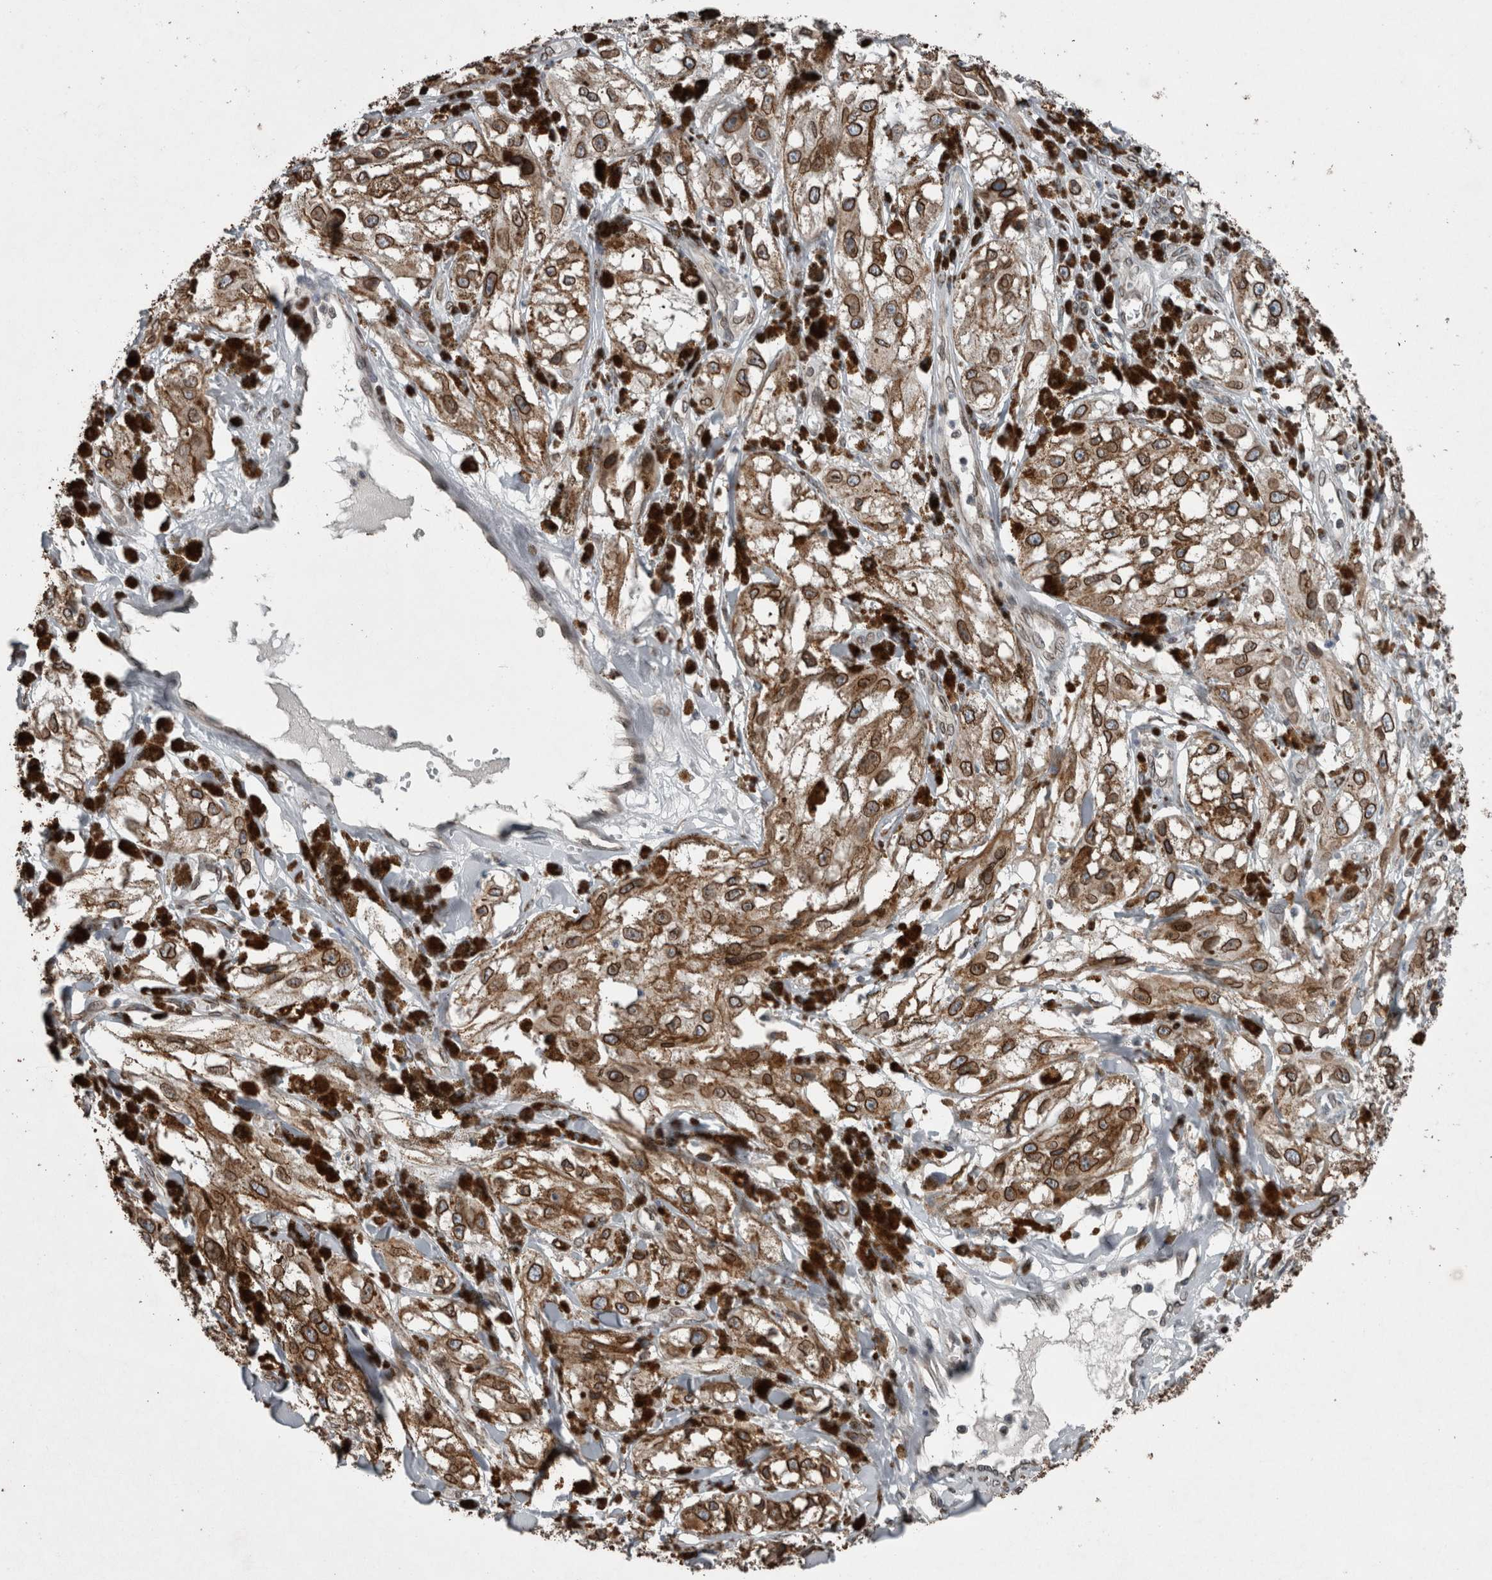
{"staining": {"intensity": "strong", "quantity": ">75%", "location": "cytoplasmic/membranous,nuclear"}, "tissue": "melanoma", "cell_type": "Tumor cells", "image_type": "cancer", "snomed": [{"axis": "morphology", "description": "Malignant melanoma, NOS"}, {"axis": "topography", "description": "Skin"}], "caption": "Immunohistochemistry (IHC) histopathology image of human melanoma stained for a protein (brown), which demonstrates high levels of strong cytoplasmic/membranous and nuclear positivity in approximately >75% of tumor cells.", "gene": "RANBP2", "patient": {"sex": "male", "age": 88}}